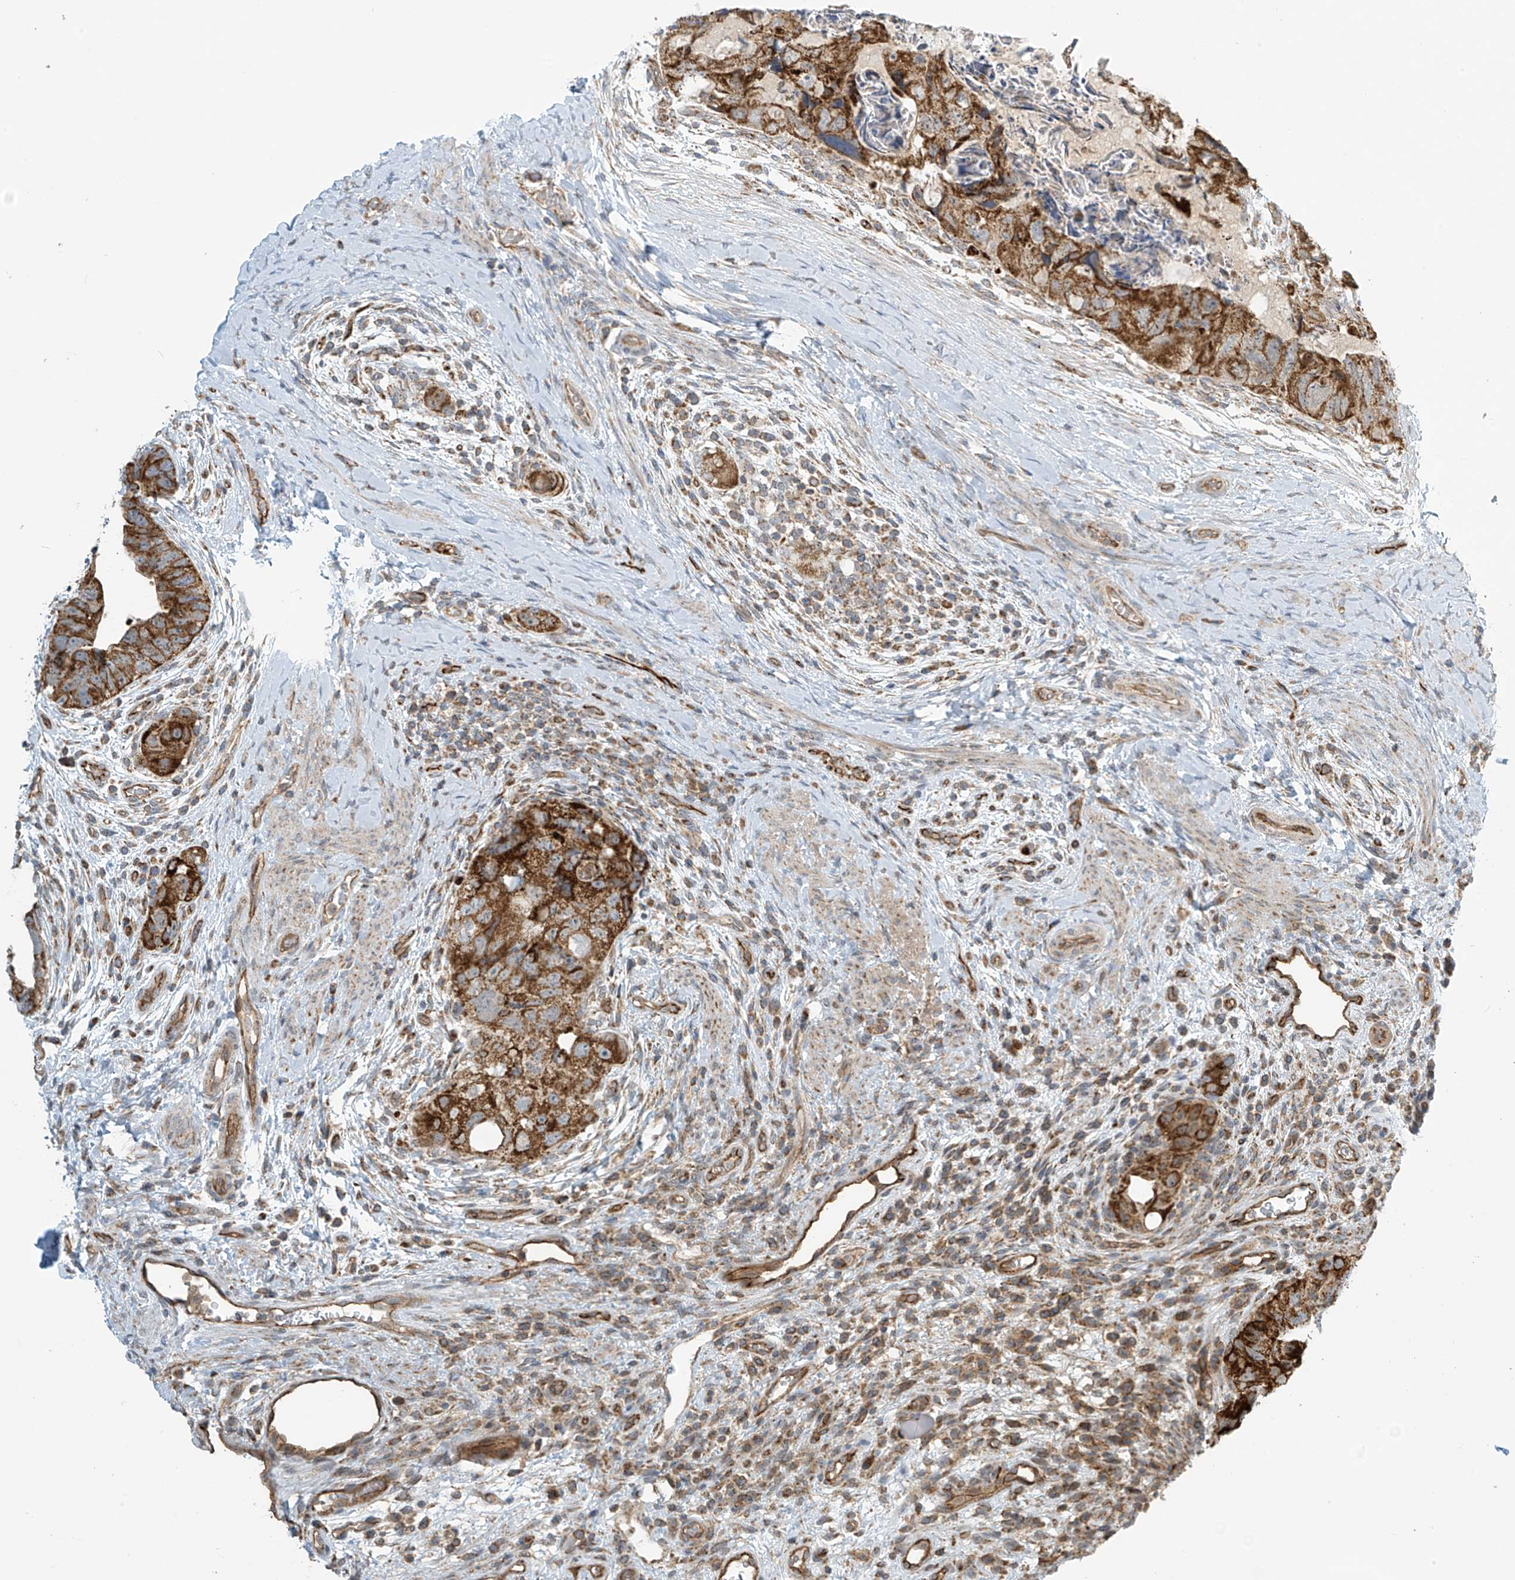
{"staining": {"intensity": "strong", "quantity": ">75%", "location": "cytoplasmic/membranous"}, "tissue": "colorectal cancer", "cell_type": "Tumor cells", "image_type": "cancer", "snomed": [{"axis": "morphology", "description": "Adenocarcinoma, NOS"}, {"axis": "topography", "description": "Rectum"}], "caption": "Immunohistochemistry (IHC) staining of colorectal cancer (adenocarcinoma), which shows high levels of strong cytoplasmic/membranous expression in approximately >75% of tumor cells indicating strong cytoplasmic/membranous protein staining. The staining was performed using DAB (3,3'-diaminobenzidine) (brown) for protein detection and nuclei were counterstained in hematoxylin (blue).", "gene": "METTL6", "patient": {"sex": "male", "age": 59}}